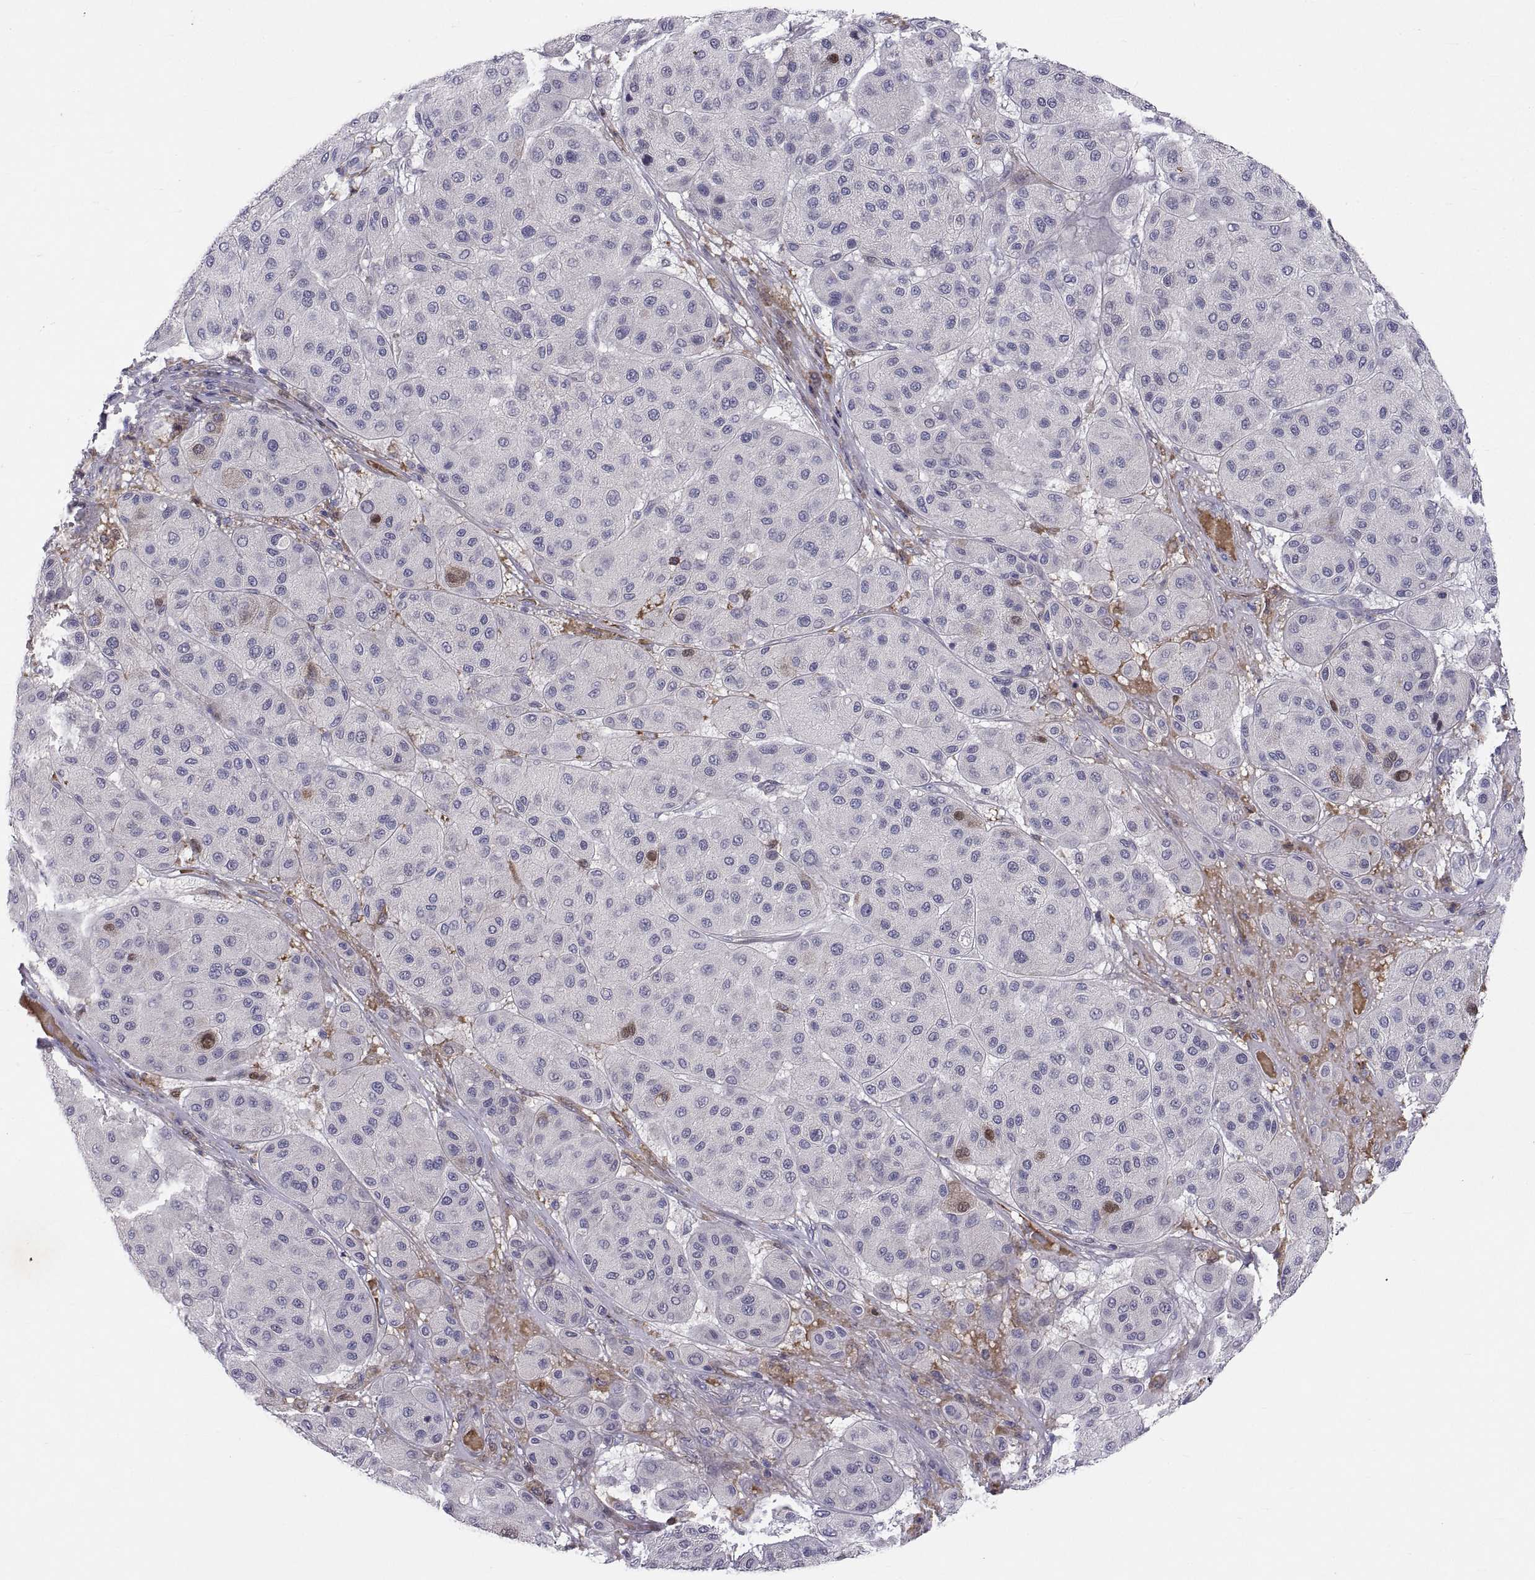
{"staining": {"intensity": "negative", "quantity": "none", "location": "none"}, "tissue": "melanoma", "cell_type": "Tumor cells", "image_type": "cancer", "snomed": [{"axis": "morphology", "description": "Malignant melanoma, Metastatic site"}, {"axis": "topography", "description": "Smooth muscle"}], "caption": "Photomicrograph shows no significant protein positivity in tumor cells of malignant melanoma (metastatic site).", "gene": "PKP1", "patient": {"sex": "male", "age": 41}}